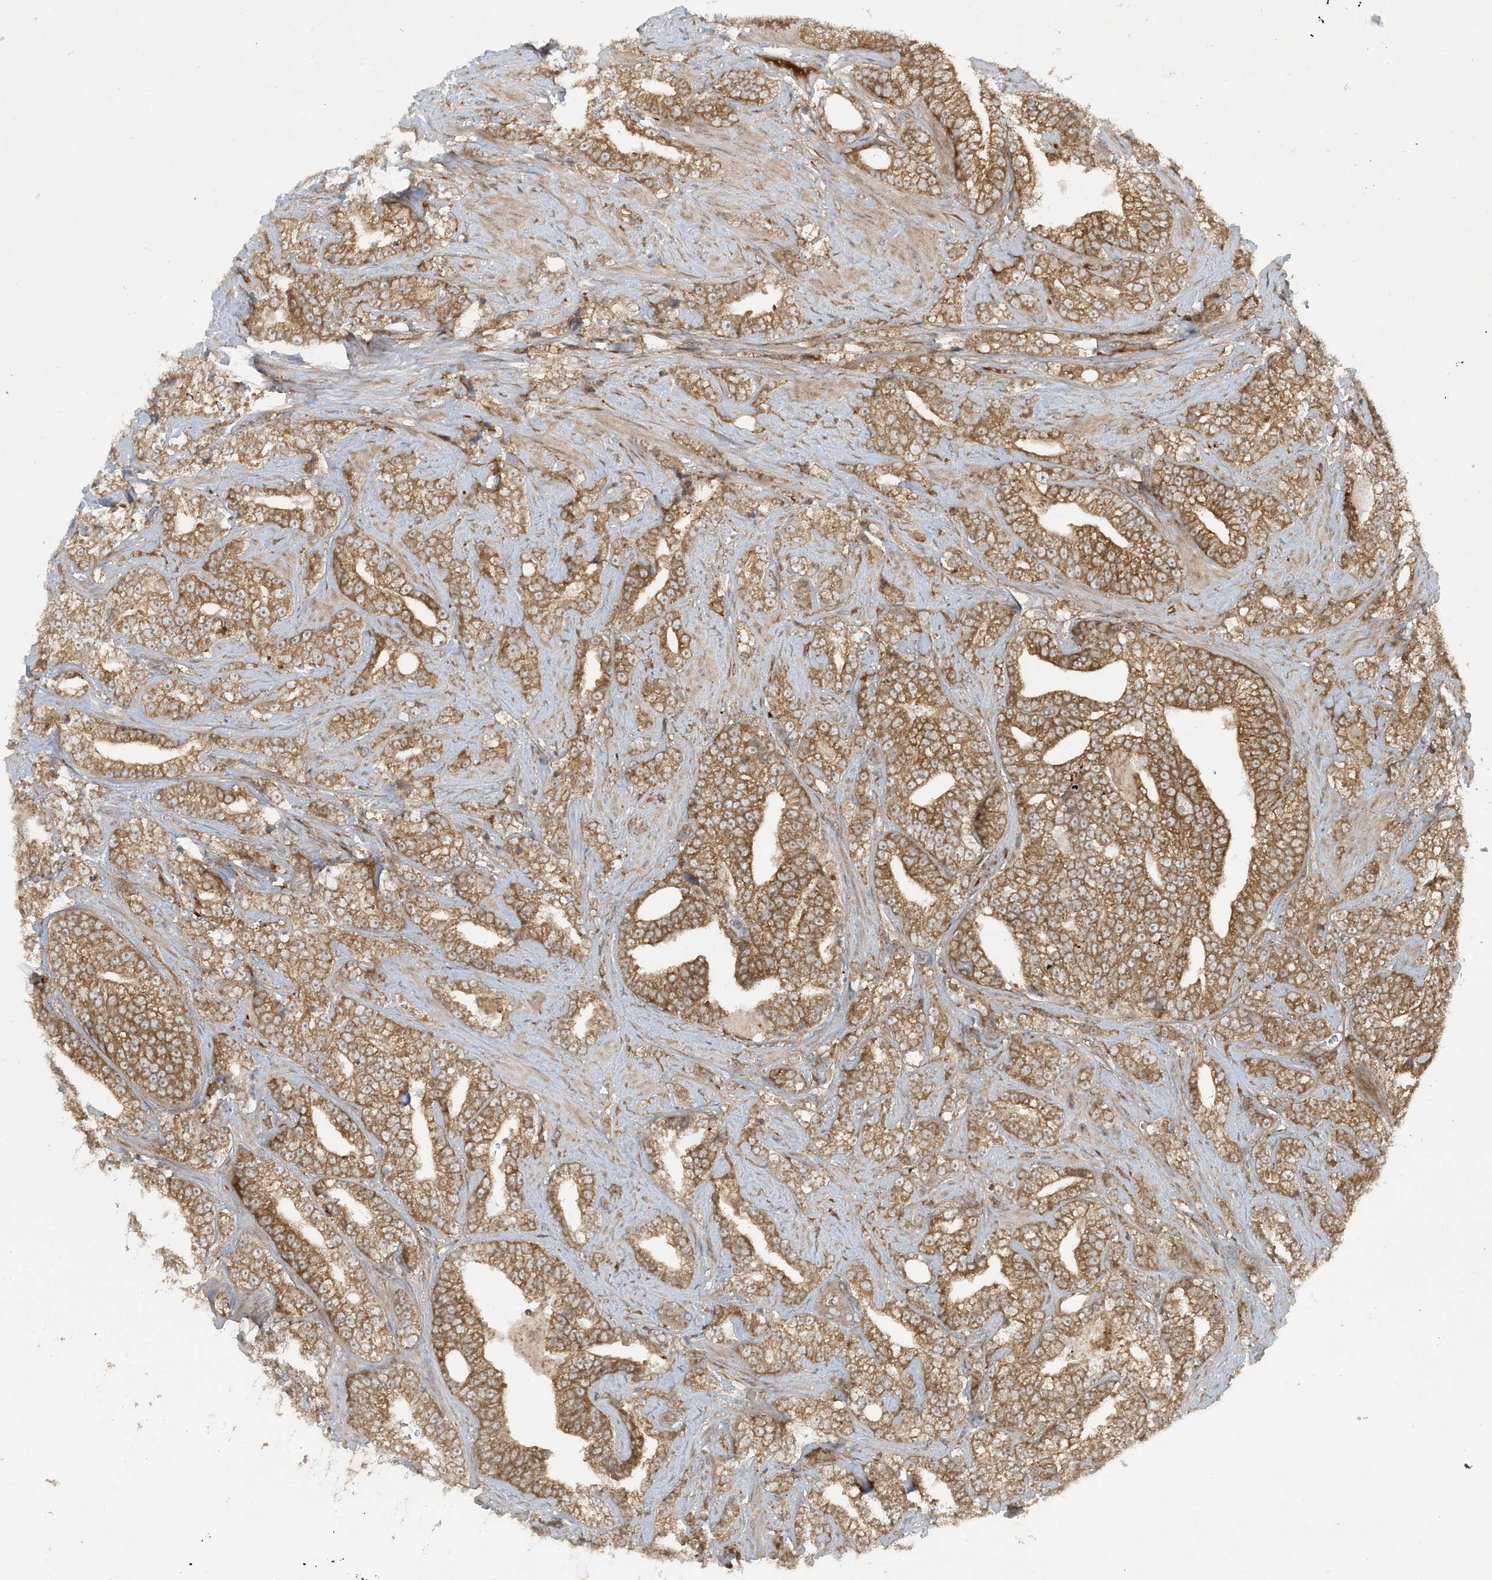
{"staining": {"intensity": "moderate", "quantity": ">75%", "location": "cytoplasmic/membranous"}, "tissue": "prostate cancer", "cell_type": "Tumor cells", "image_type": "cancer", "snomed": [{"axis": "morphology", "description": "Adenocarcinoma, High grade"}, {"axis": "topography", "description": "Prostate and seminal vesicle, NOS"}], "caption": "Human prostate cancer (high-grade adenocarcinoma) stained with a protein marker shows moderate staining in tumor cells.", "gene": "STAM2", "patient": {"sex": "male", "age": 67}}